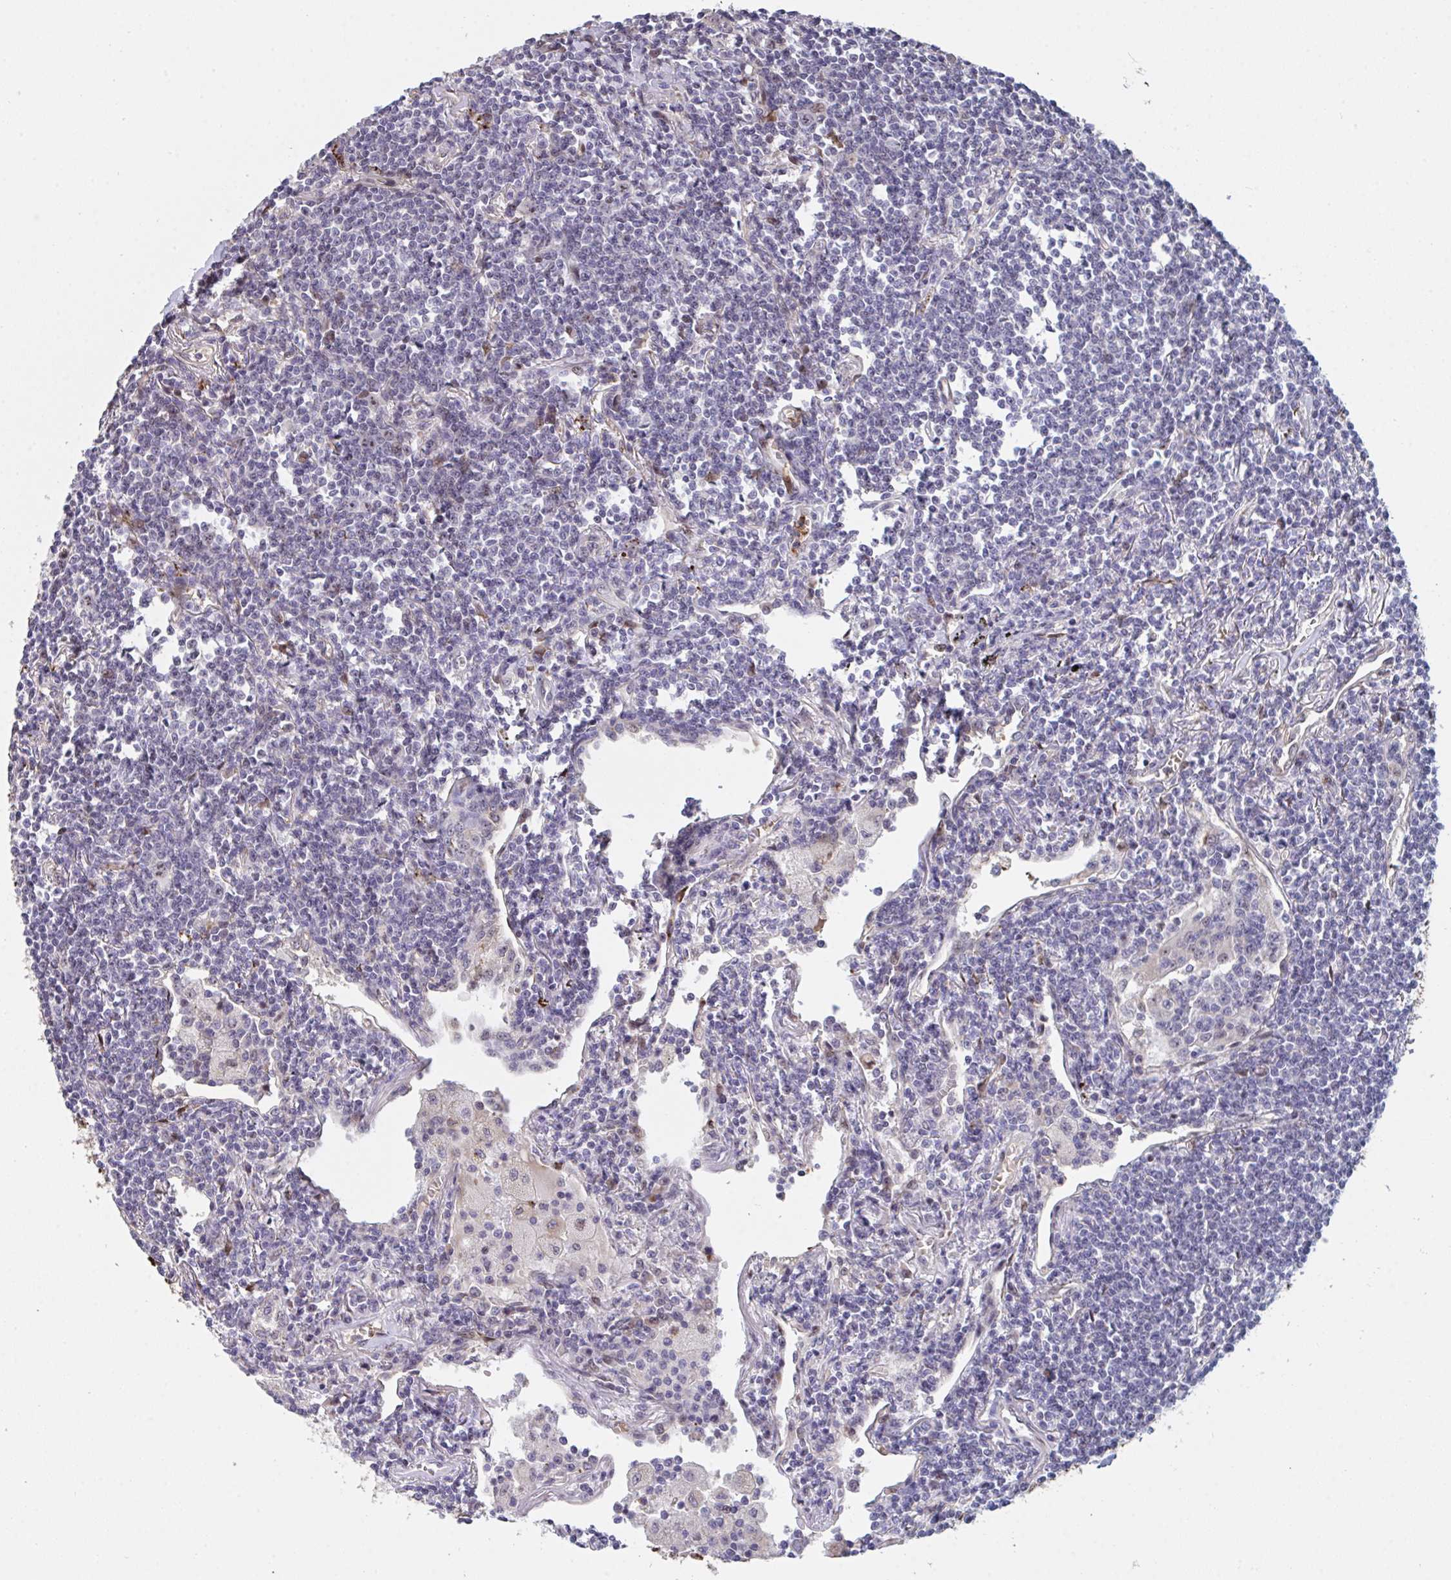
{"staining": {"intensity": "negative", "quantity": "none", "location": "none"}, "tissue": "lymphoma", "cell_type": "Tumor cells", "image_type": "cancer", "snomed": [{"axis": "morphology", "description": "Malignant lymphoma, non-Hodgkin's type, Low grade"}, {"axis": "topography", "description": "Lung"}], "caption": "Immunohistochemical staining of malignant lymphoma, non-Hodgkin's type (low-grade) demonstrates no significant expression in tumor cells.", "gene": "PELI2", "patient": {"sex": "female", "age": 71}}